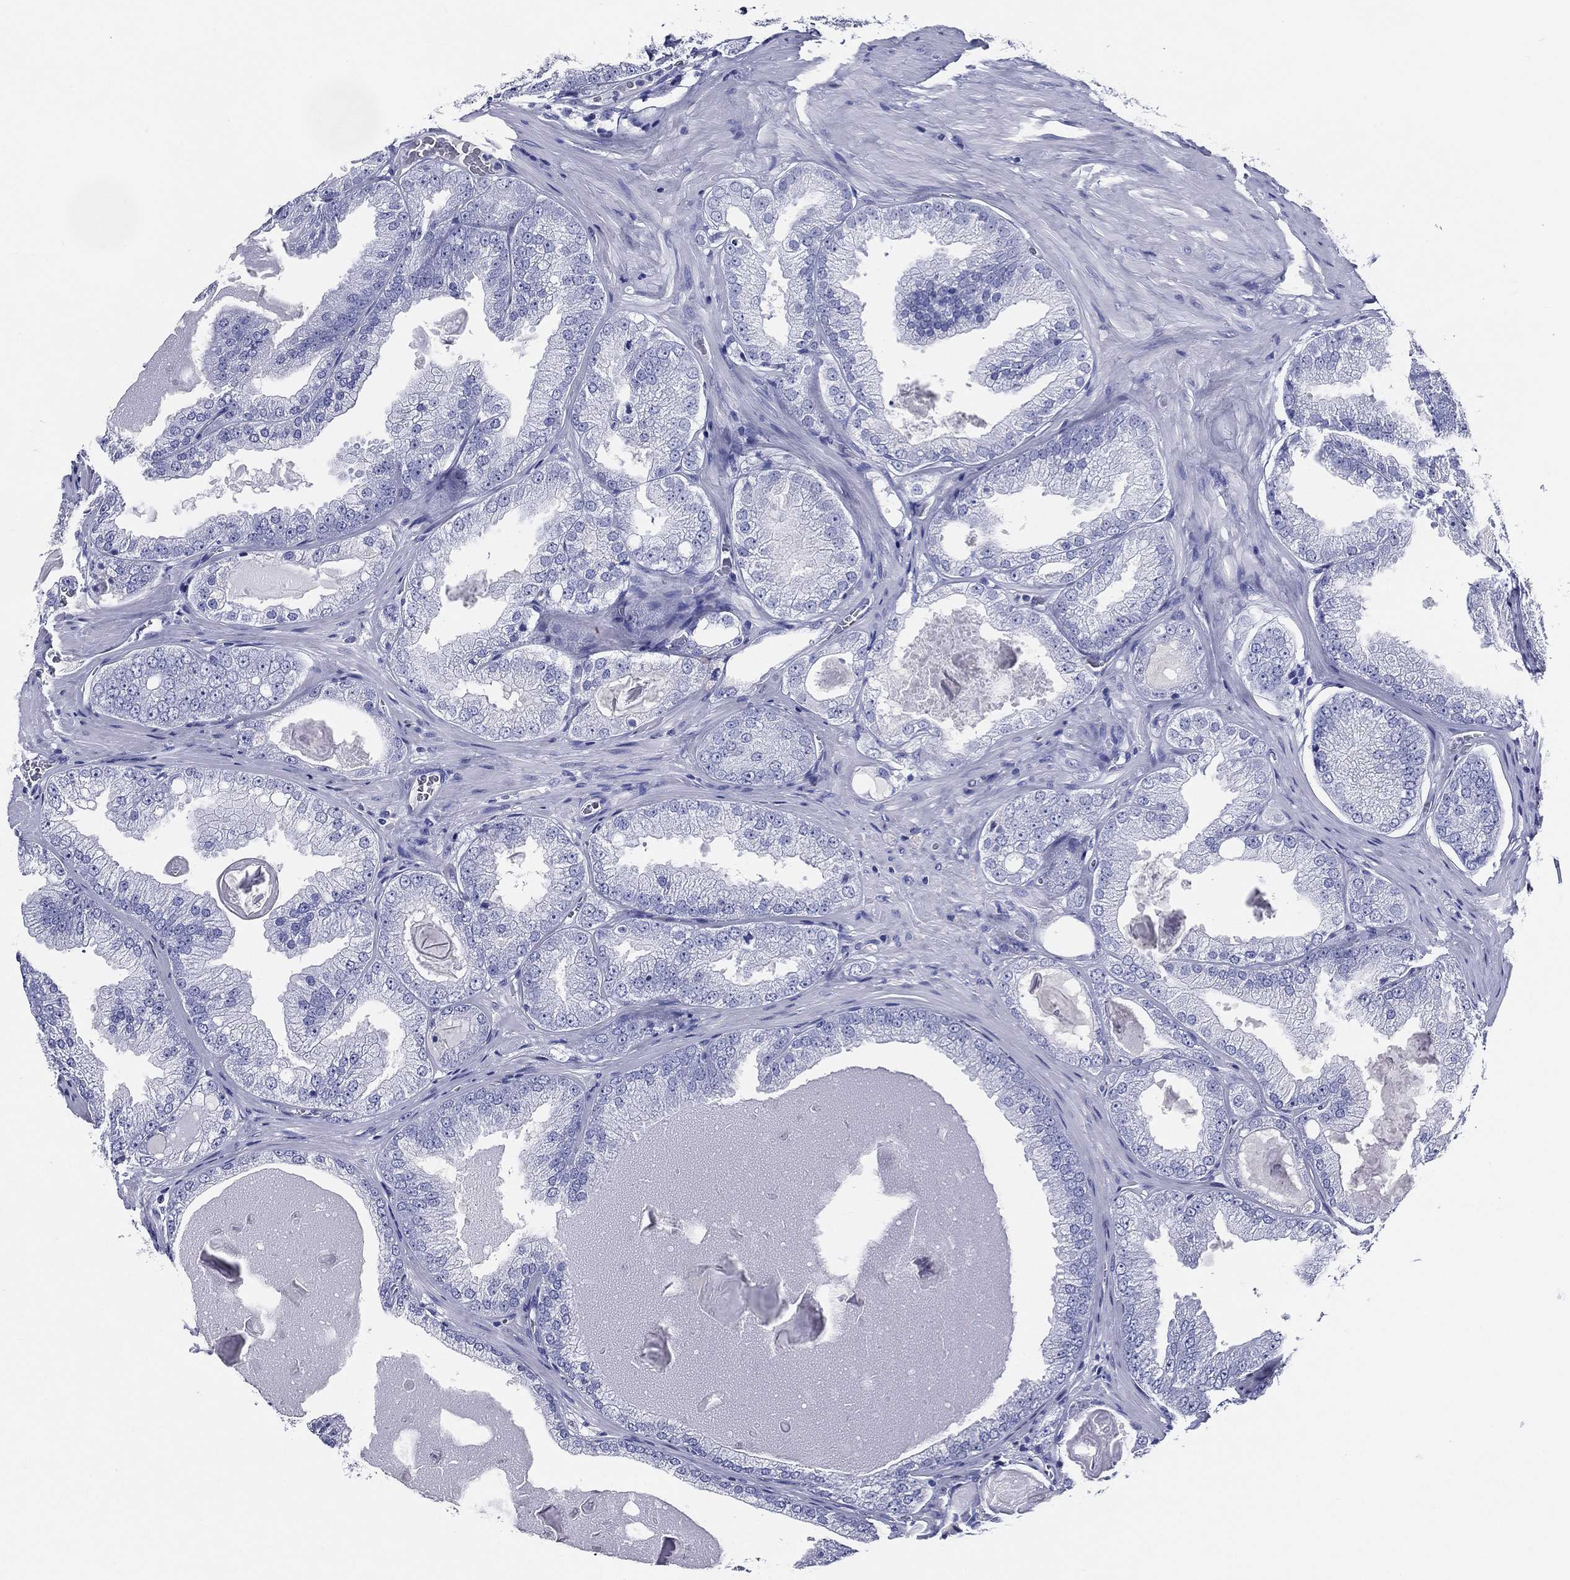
{"staining": {"intensity": "negative", "quantity": "none", "location": "none"}, "tissue": "prostate cancer", "cell_type": "Tumor cells", "image_type": "cancer", "snomed": [{"axis": "morphology", "description": "Adenocarcinoma, Low grade"}, {"axis": "topography", "description": "Prostate"}], "caption": "Photomicrograph shows no protein staining in tumor cells of prostate cancer (adenocarcinoma (low-grade)) tissue.", "gene": "ACE2", "patient": {"sex": "male", "age": 72}}